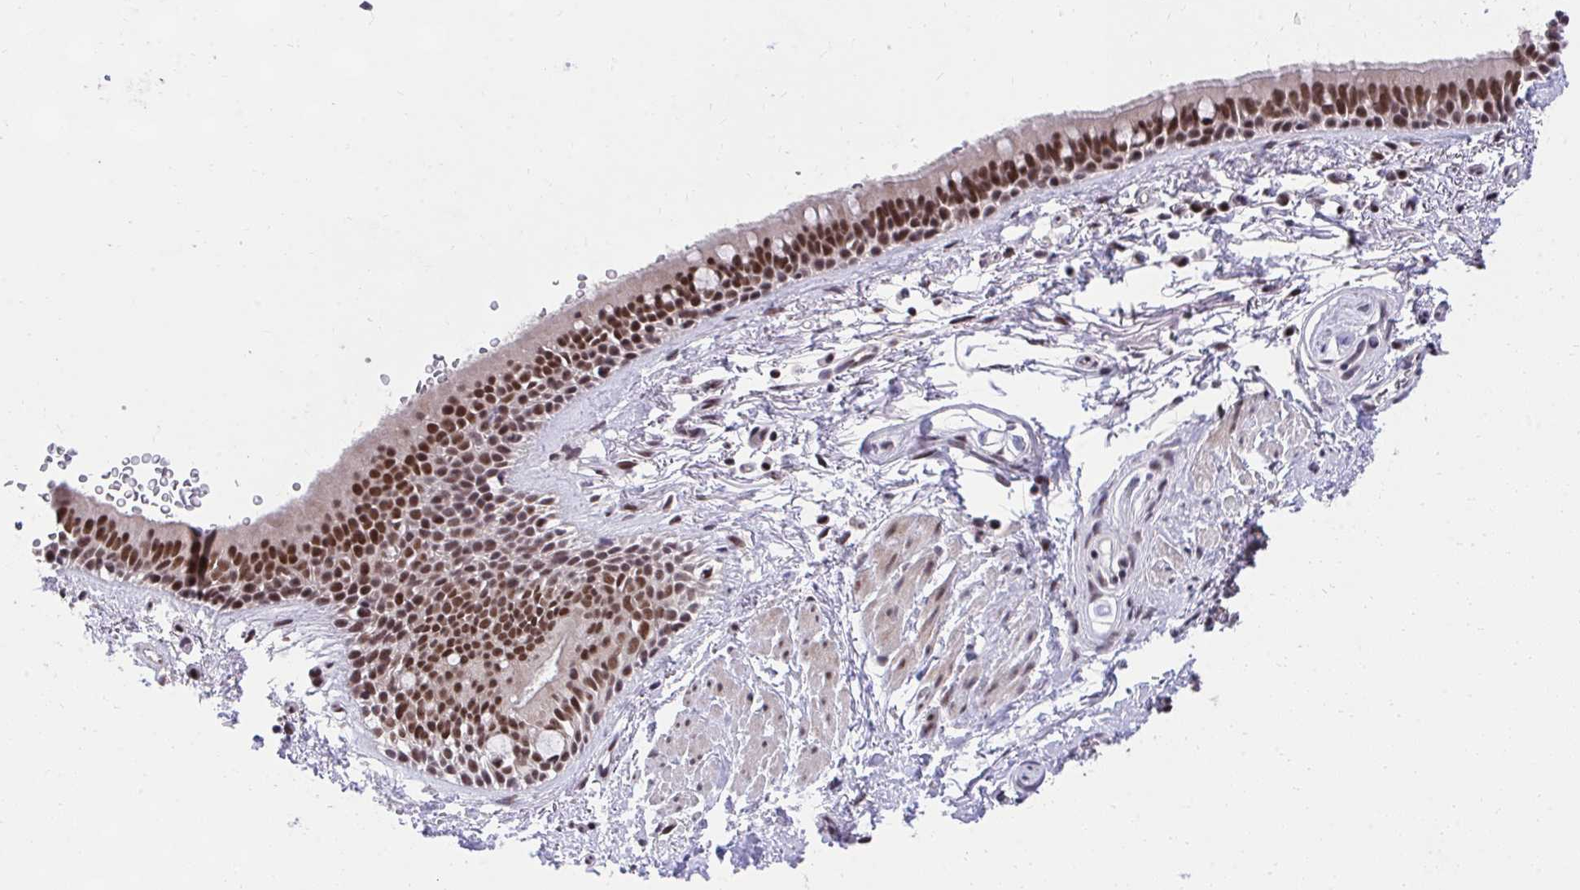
{"staining": {"intensity": "strong", "quantity": ">75%", "location": "nuclear"}, "tissue": "bronchus", "cell_type": "Respiratory epithelial cells", "image_type": "normal", "snomed": [{"axis": "morphology", "description": "Normal tissue, NOS"}, {"axis": "topography", "description": "Lymph node"}, {"axis": "topography", "description": "Cartilage tissue"}, {"axis": "topography", "description": "Bronchus"}], "caption": "IHC histopathology image of normal human bronchus stained for a protein (brown), which demonstrates high levels of strong nuclear expression in approximately >75% of respiratory epithelial cells.", "gene": "SYNE4", "patient": {"sex": "female", "age": 70}}